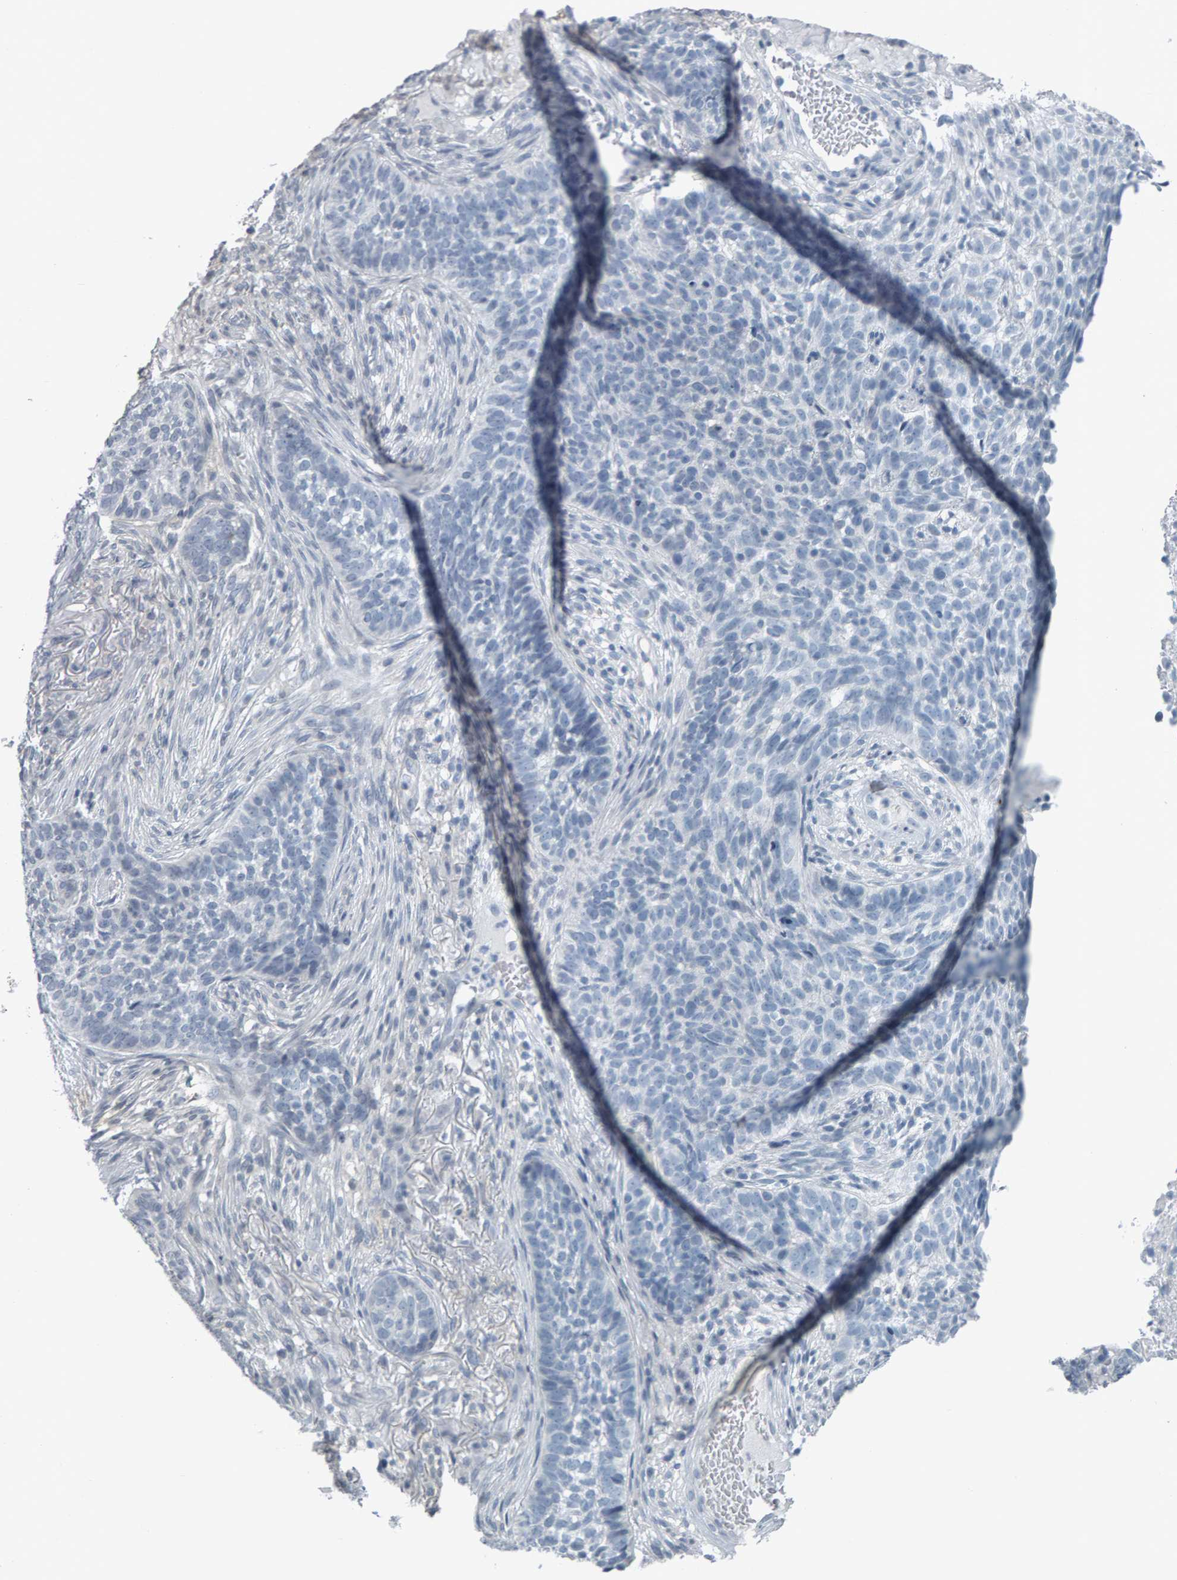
{"staining": {"intensity": "negative", "quantity": "none", "location": "none"}, "tissue": "skin cancer", "cell_type": "Tumor cells", "image_type": "cancer", "snomed": [{"axis": "morphology", "description": "Basal cell carcinoma"}, {"axis": "topography", "description": "Skin"}], "caption": "High power microscopy histopathology image of an immunohistochemistry image of basal cell carcinoma (skin), revealing no significant expression in tumor cells.", "gene": "PYY", "patient": {"sex": "male", "age": 85}}